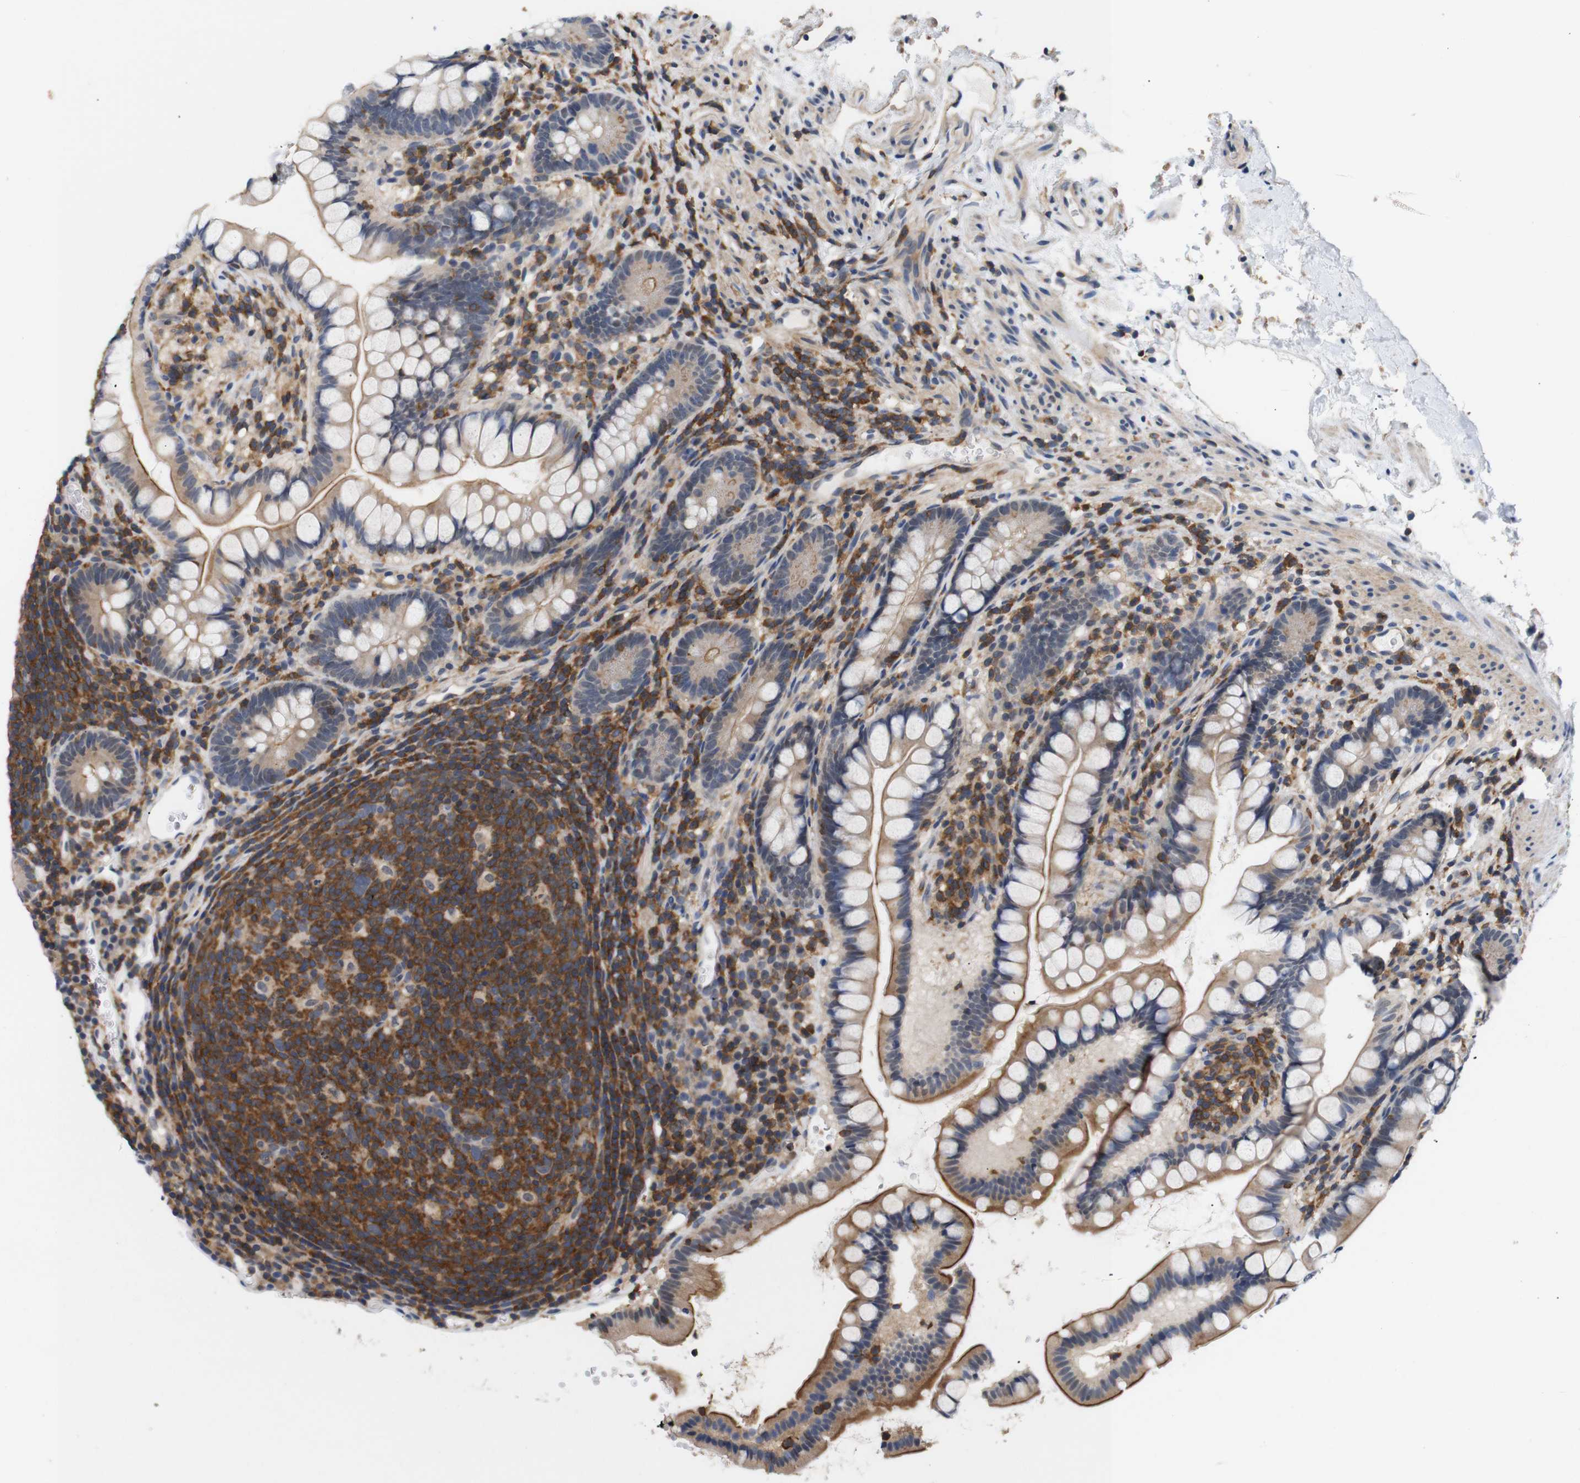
{"staining": {"intensity": "weak", "quantity": "25%-75%", "location": "cytoplasmic/membranous"}, "tissue": "small intestine", "cell_type": "Glandular cells", "image_type": "normal", "snomed": [{"axis": "morphology", "description": "Normal tissue, NOS"}, {"axis": "topography", "description": "Small intestine"}], "caption": "This is a photomicrograph of immunohistochemistry staining of normal small intestine, which shows weak expression in the cytoplasmic/membranous of glandular cells.", "gene": "BRWD3", "patient": {"sex": "female", "age": 84}}